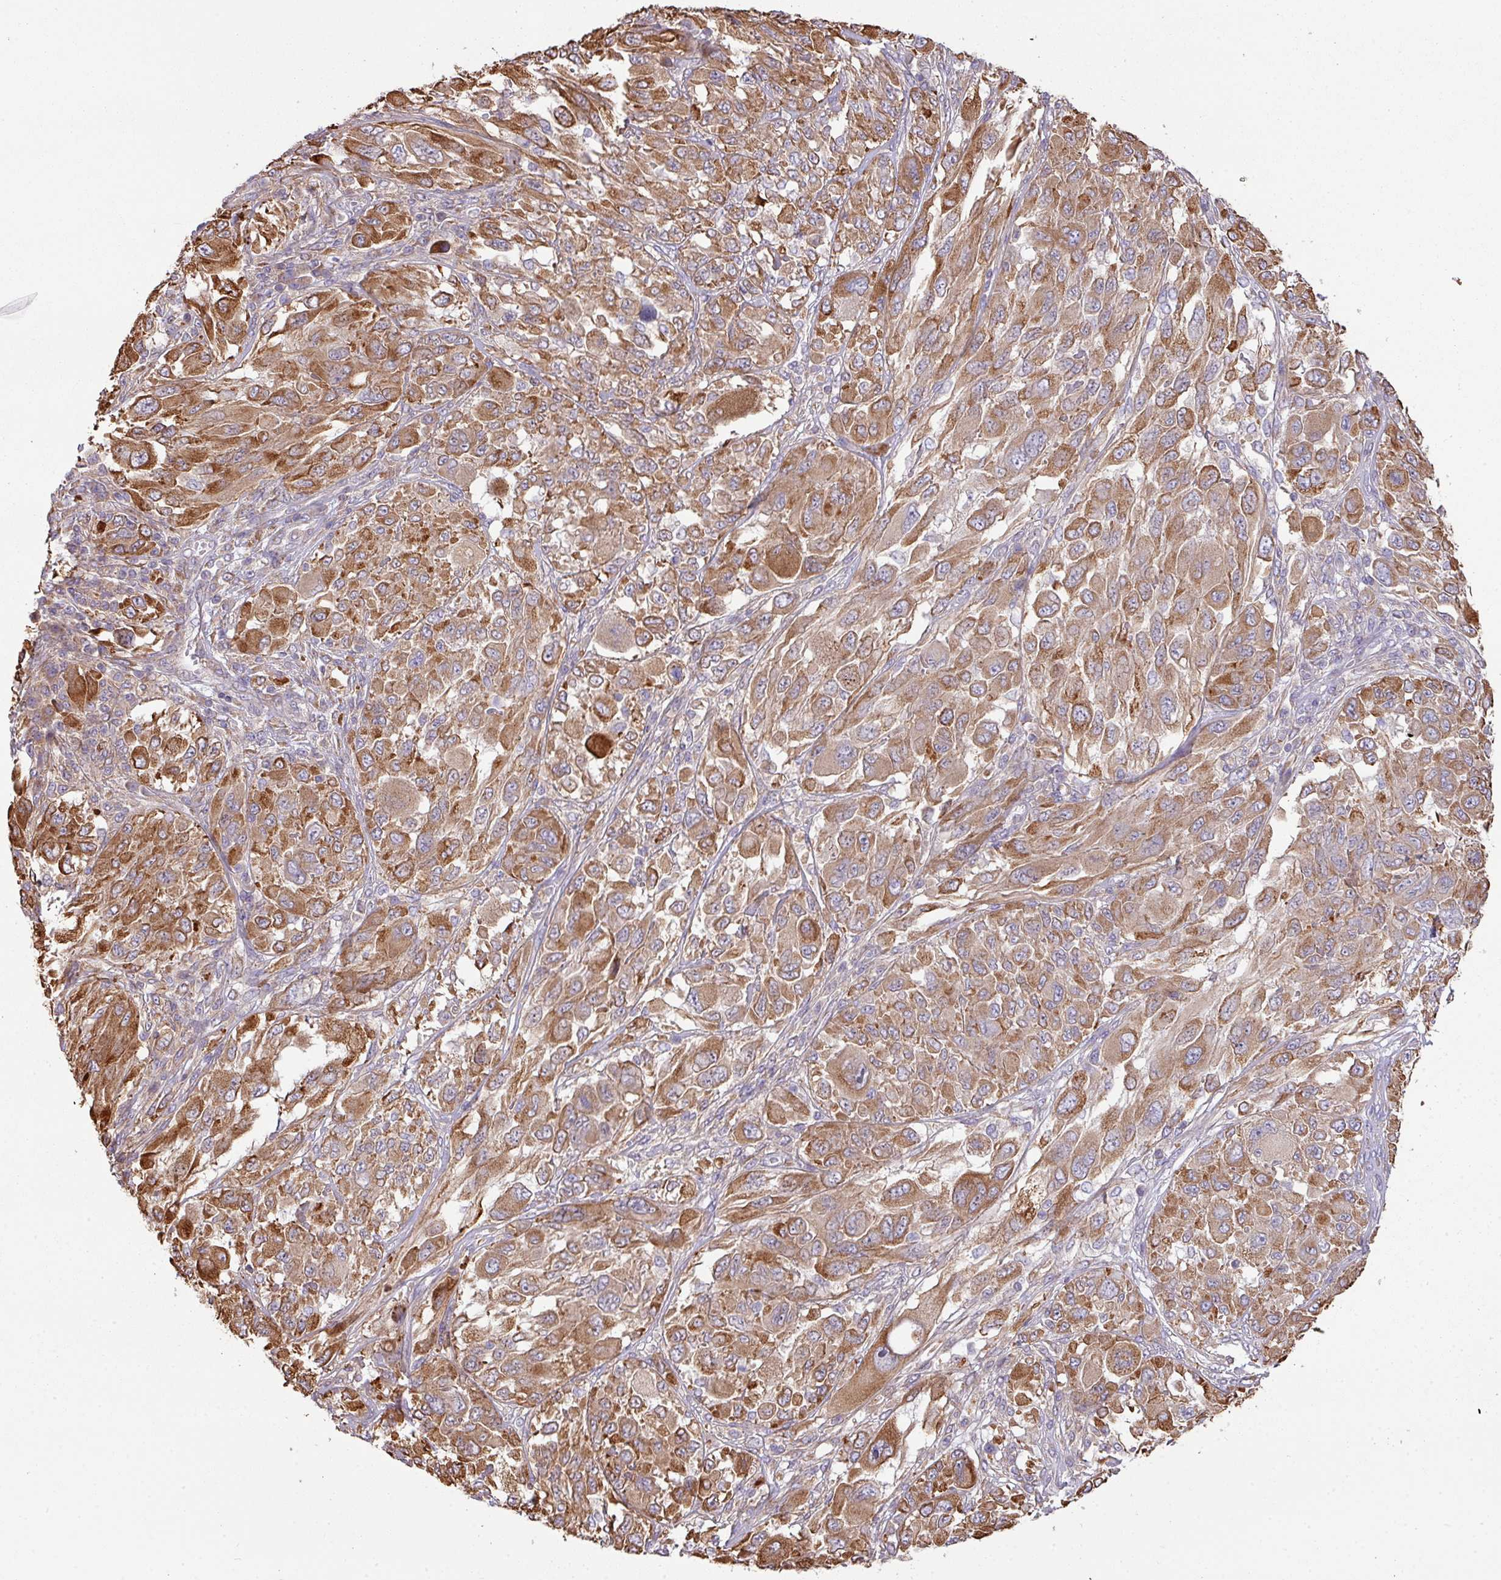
{"staining": {"intensity": "moderate", "quantity": ">75%", "location": "cytoplasmic/membranous"}, "tissue": "melanoma", "cell_type": "Tumor cells", "image_type": "cancer", "snomed": [{"axis": "morphology", "description": "Malignant melanoma, NOS"}, {"axis": "topography", "description": "Skin"}], "caption": "High-power microscopy captured an immunohistochemistry micrograph of melanoma, revealing moderate cytoplasmic/membranous staining in approximately >75% of tumor cells. The staining is performed using DAB brown chromogen to label protein expression. The nuclei are counter-stained blue using hematoxylin.", "gene": "LRRC41", "patient": {"sex": "female", "age": 91}}